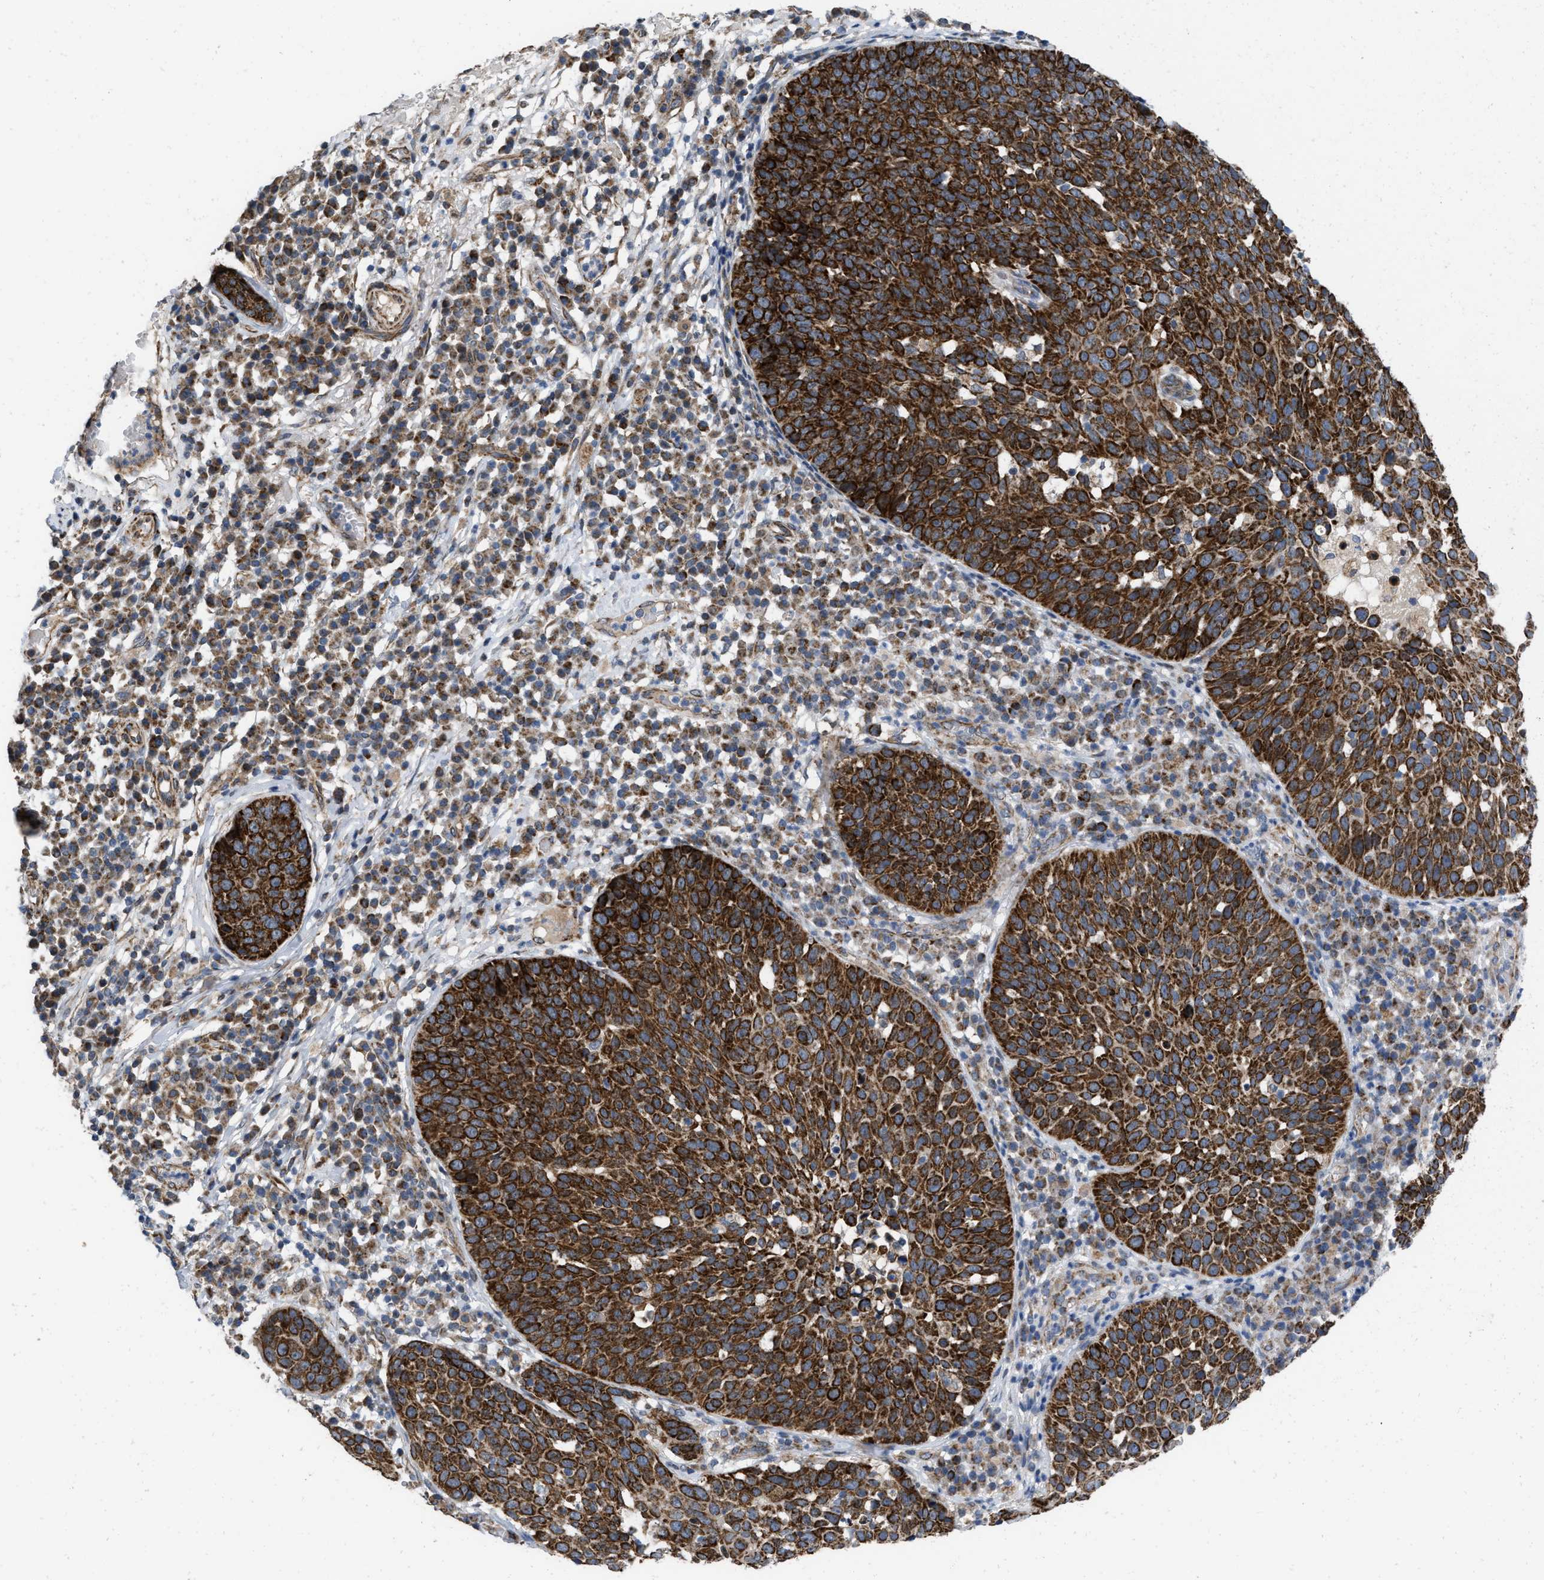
{"staining": {"intensity": "strong", "quantity": ">75%", "location": "cytoplasmic/membranous"}, "tissue": "skin cancer", "cell_type": "Tumor cells", "image_type": "cancer", "snomed": [{"axis": "morphology", "description": "Squamous cell carcinoma in situ, NOS"}, {"axis": "morphology", "description": "Squamous cell carcinoma, NOS"}, {"axis": "topography", "description": "Skin"}], "caption": "Immunohistochemical staining of squamous cell carcinoma in situ (skin) displays high levels of strong cytoplasmic/membranous protein expression in approximately >75% of tumor cells.", "gene": "AKAP1", "patient": {"sex": "male", "age": 93}}